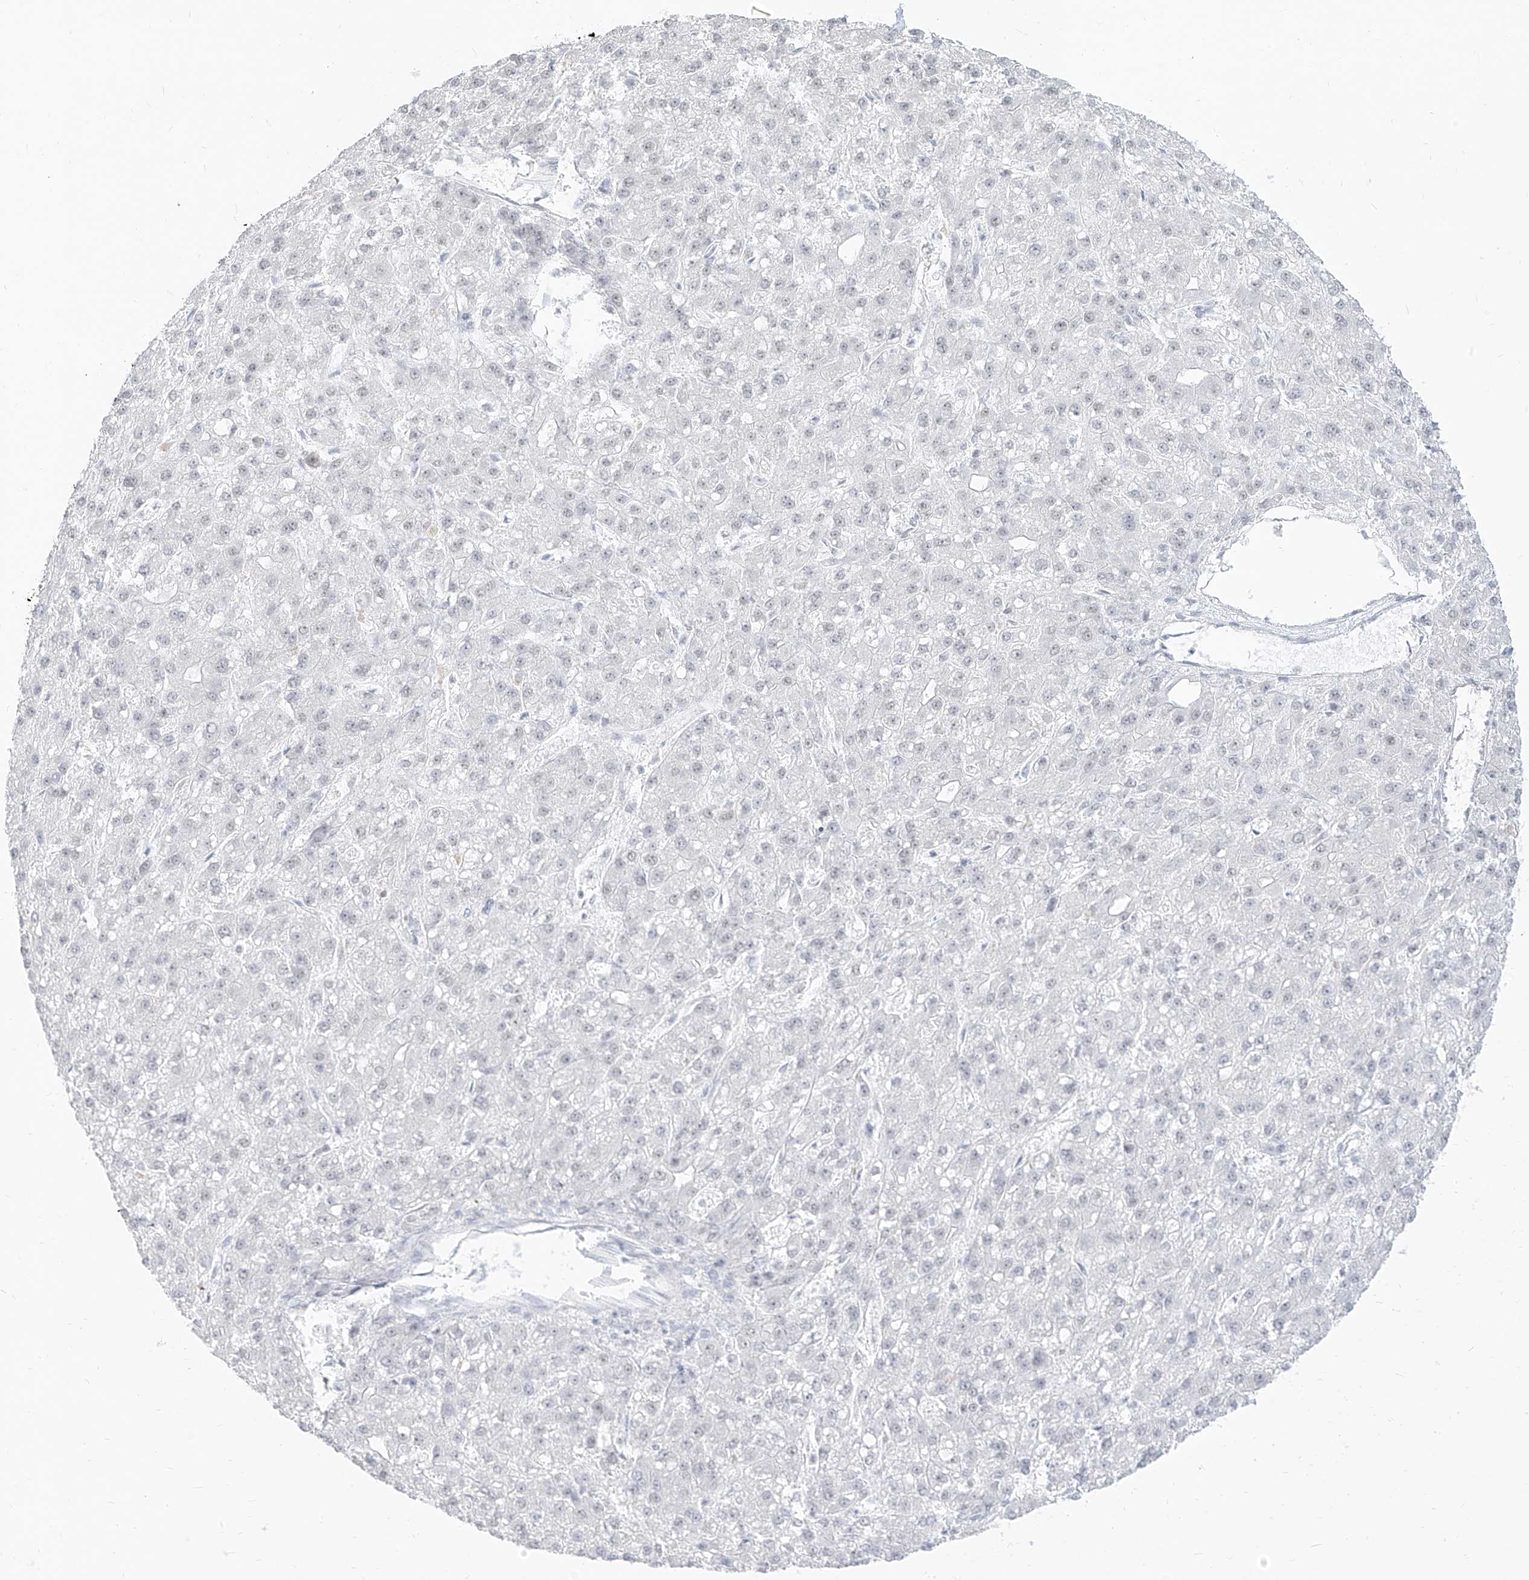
{"staining": {"intensity": "negative", "quantity": "none", "location": "none"}, "tissue": "liver cancer", "cell_type": "Tumor cells", "image_type": "cancer", "snomed": [{"axis": "morphology", "description": "Carcinoma, Hepatocellular, NOS"}, {"axis": "topography", "description": "Liver"}], "caption": "Tumor cells are negative for protein expression in human liver cancer.", "gene": "SUPT5H", "patient": {"sex": "male", "age": 67}}